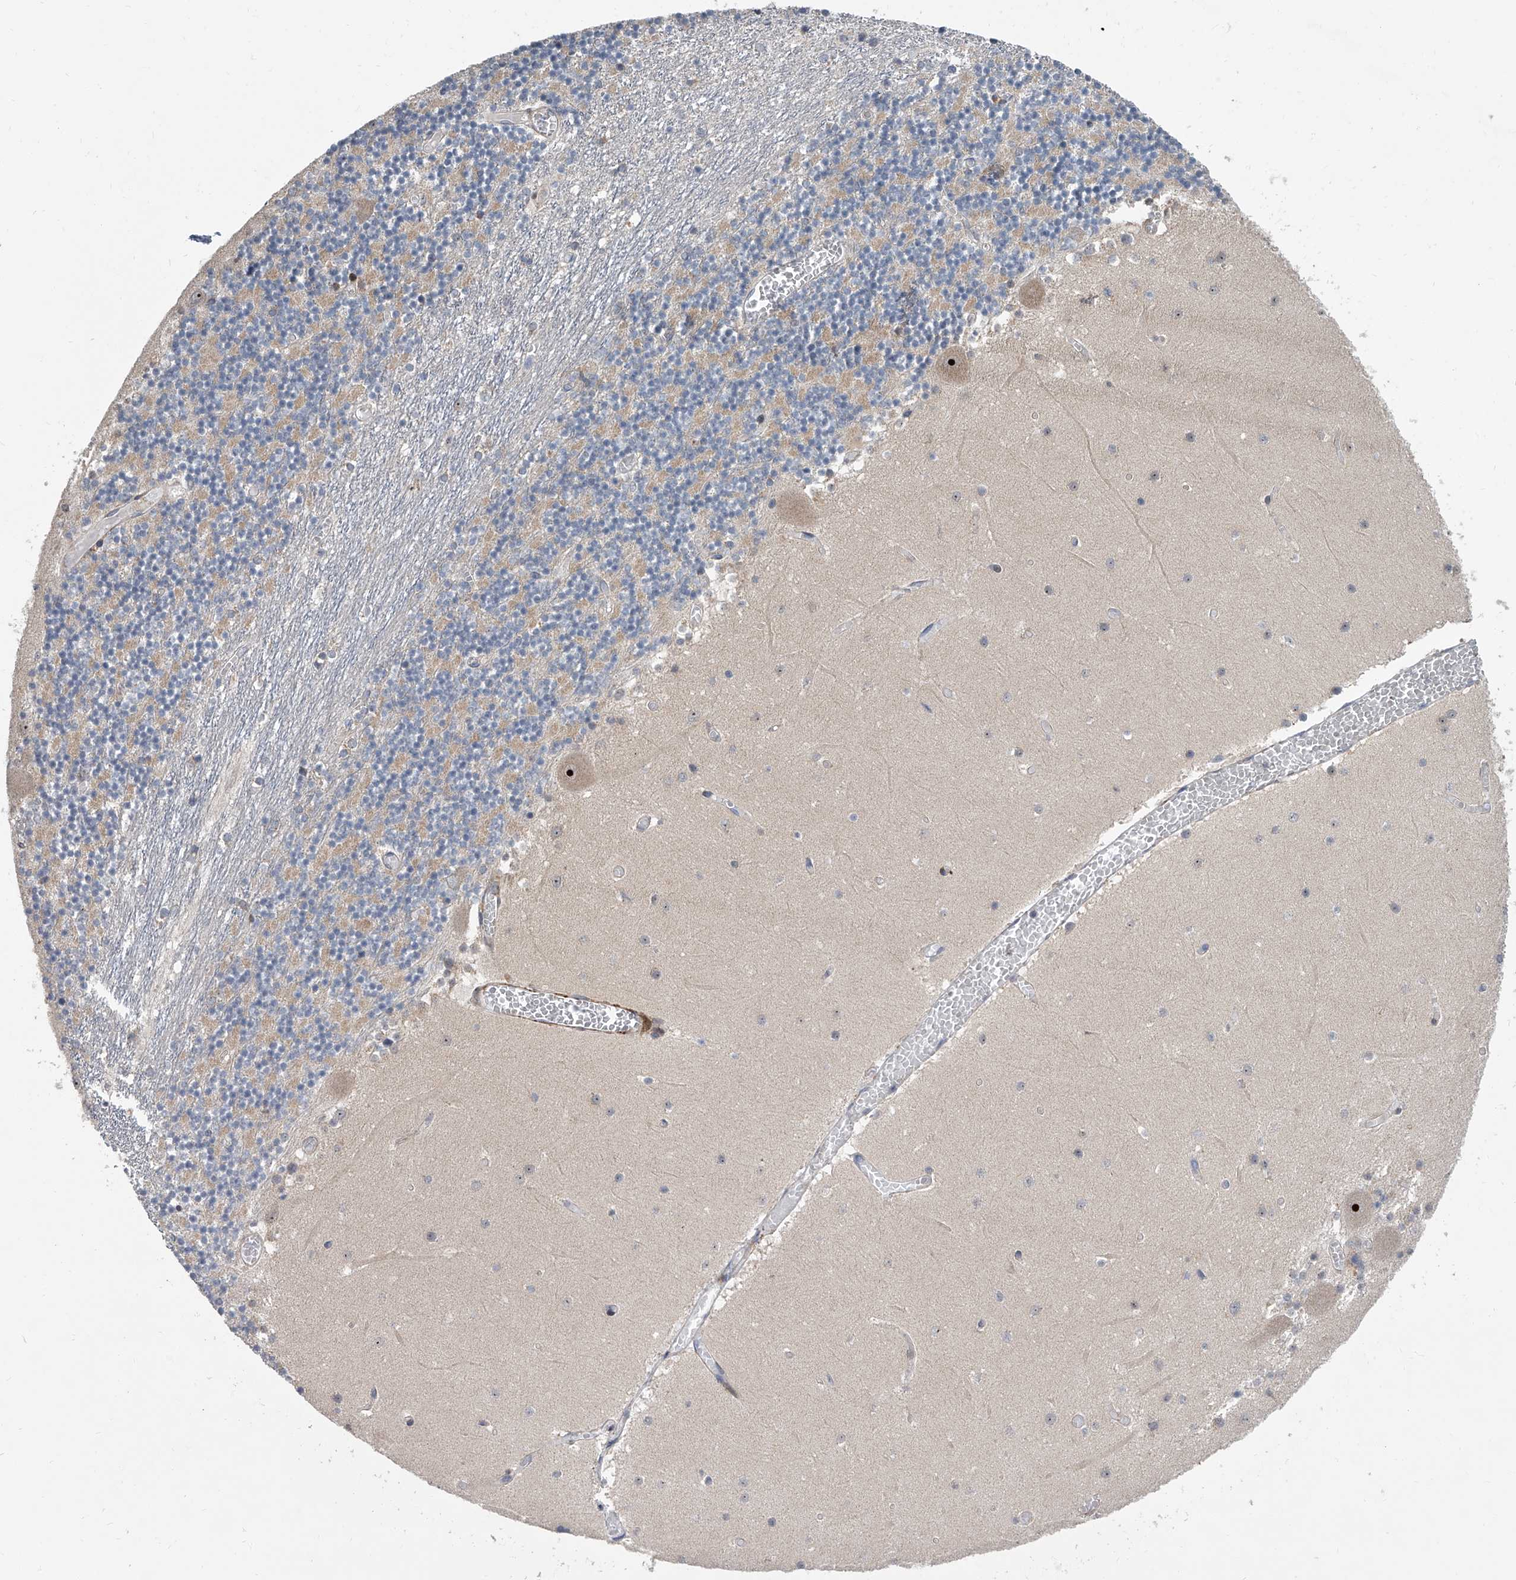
{"staining": {"intensity": "negative", "quantity": "none", "location": "none"}, "tissue": "cerebellum", "cell_type": "Cells in granular layer", "image_type": "normal", "snomed": [{"axis": "morphology", "description": "Normal tissue, NOS"}, {"axis": "topography", "description": "Cerebellum"}], "caption": "Immunohistochemistry (IHC) micrograph of unremarkable cerebellum: human cerebellum stained with DAB demonstrates no significant protein positivity in cells in granular layer.", "gene": "DLGAP2", "patient": {"sex": "female", "age": 28}}